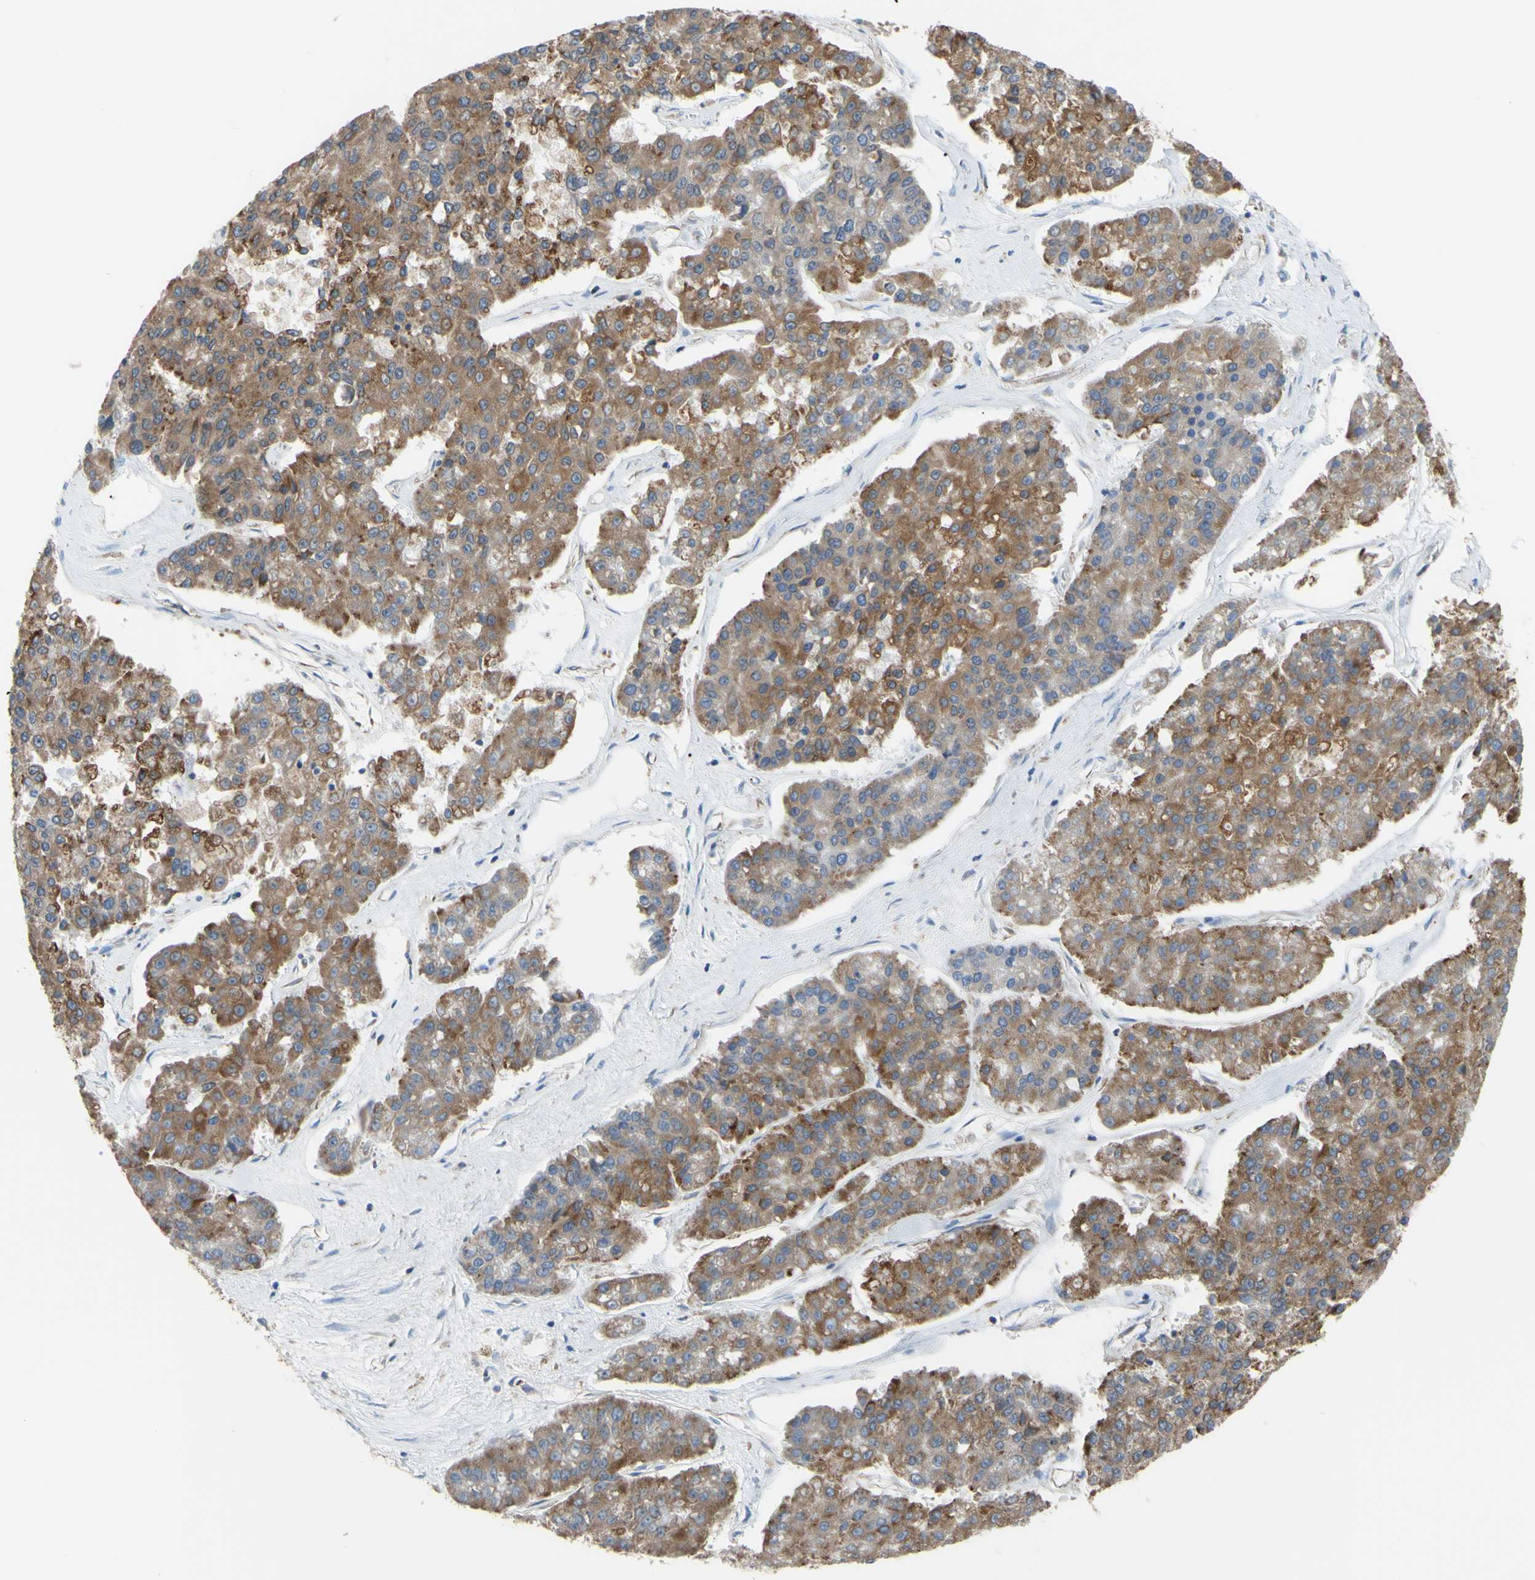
{"staining": {"intensity": "moderate", "quantity": ">75%", "location": "cytoplasmic/membranous"}, "tissue": "pancreatic cancer", "cell_type": "Tumor cells", "image_type": "cancer", "snomed": [{"axis": "morphology", "description": "Adenocarcinoma, NOS"}, {"axis": "topography", "description": "Pancreas"}], "caption": "This image displays pancreatic adenocarcinoma stained with IHC to label a protein in brown. The cytoplasmic/membranous of tumor cells show moderate positivity for the protein. Nuclei are counter-stained blue.", "gene": "MGST2", "patient": {"sex": "male", "age": 50}}